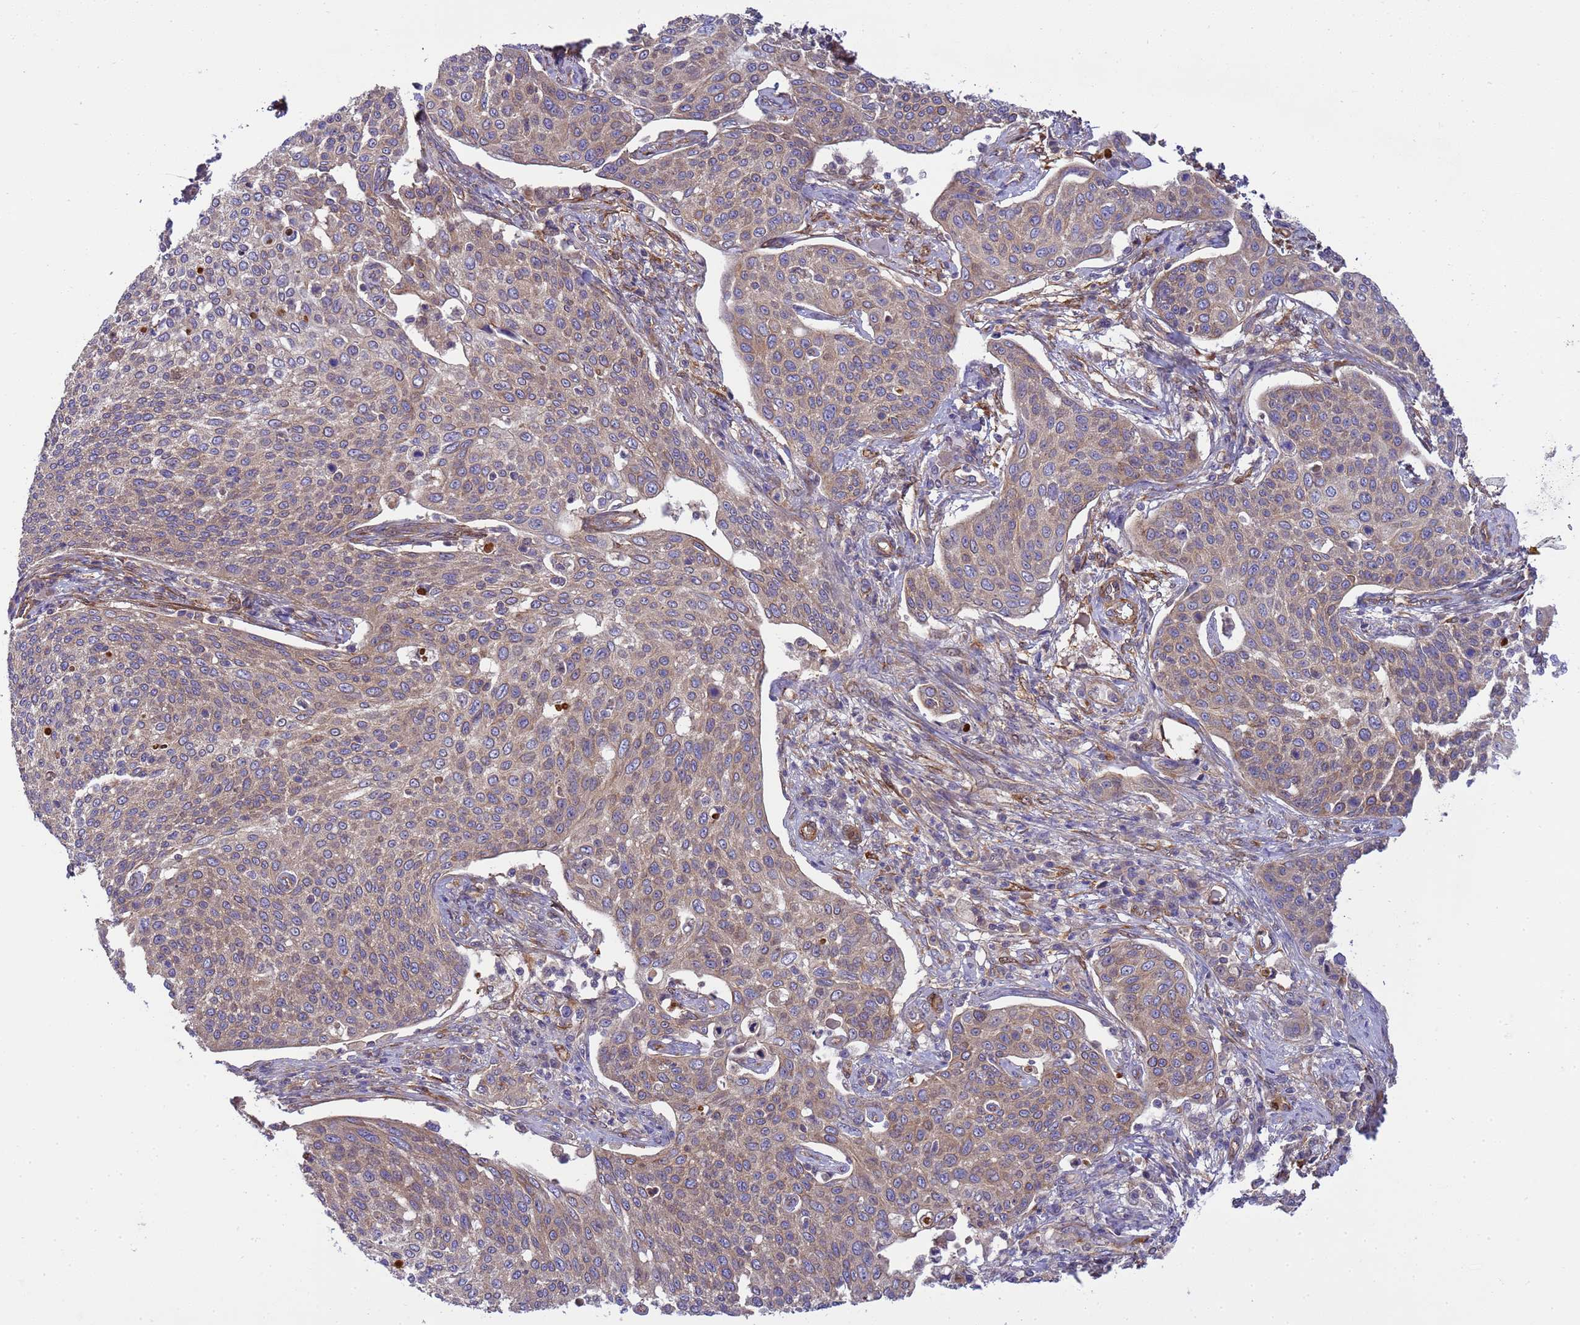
{"staining": {"intensity": "weak", "quantity": ">75%", "location": "cytoplasmic/membranous"}, "tissue": "cervical cancer", "cell_type": "Tumor cells", "image_type": "cancer", "snomed": [{"axis": "morphology", "description": "Squamous cell carcinoma, NOS"}, {"axis": "topography", "description": "Cervix"}], "caption": "Weak cytoplasmic/membranous staining for a protein is appreciated in about >75% of tumor cells of cervical squamous cell carcinoma using immunohistochemistry (IHC).", "gene": "SMCO3", "patient": {"sex": "female", "age": 34}}